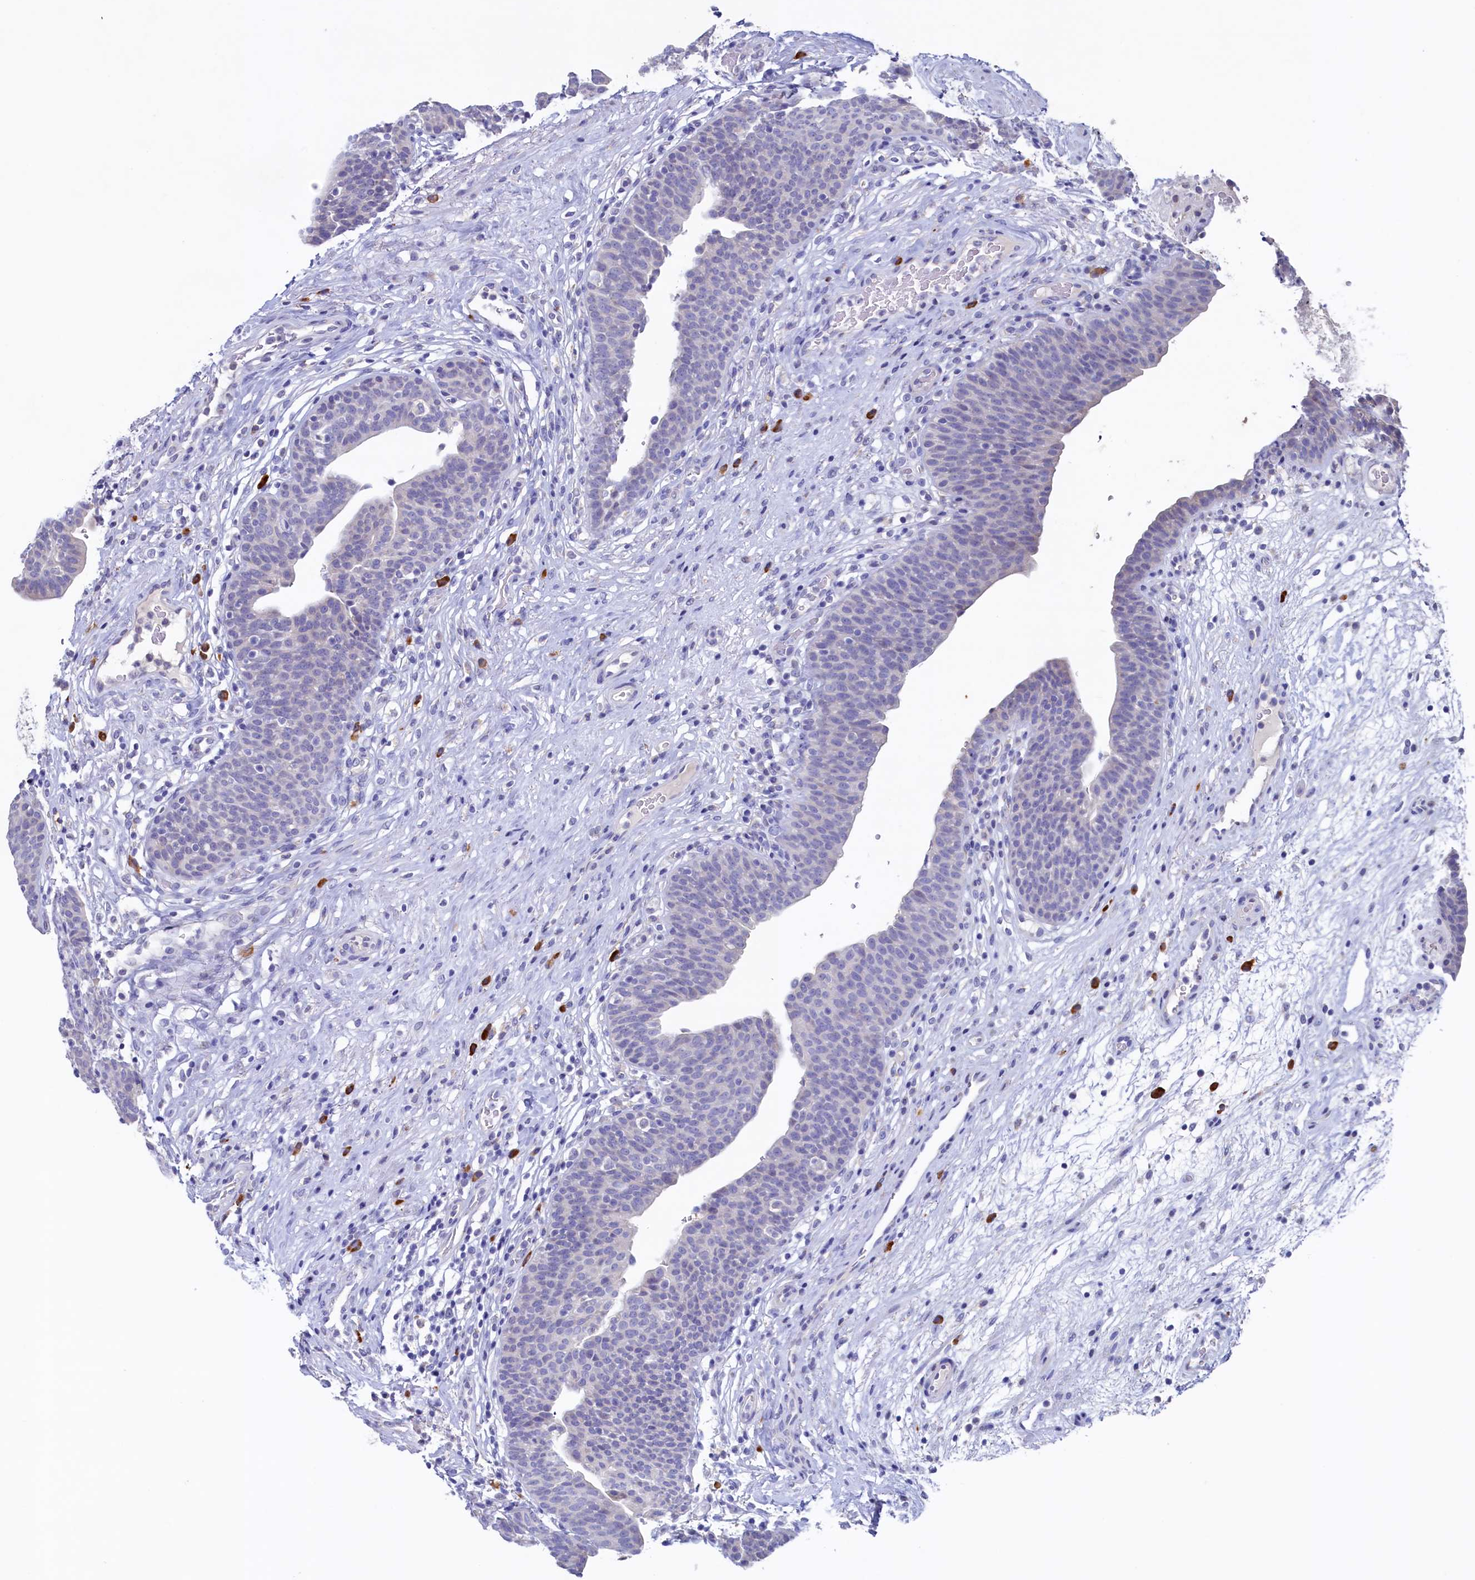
{"staining": {"intensity": "moderate", "quantity": "<25%", "location": "cytoplasmic/membranous"}, "tissue": "urinary bladder", "cell_type": "Urothelial cells", "image_type": "normal", "snomed": [{"axis": "morphology", "description": "Normal tissue, NOS"}, {"axis": "topography", "description": "Urinary bladder"}], "caption": "Normal urinary bladder exhibits moderate cytoplasmic/membranous staining in approximately <25% of urothelial cells (Stains: DAB in brown, nuclei in blue, Microscopy: brightfield microscopy at high magnification)..", "gene": "CBLIF", "patient": {"sex": "male", "age": 71}}